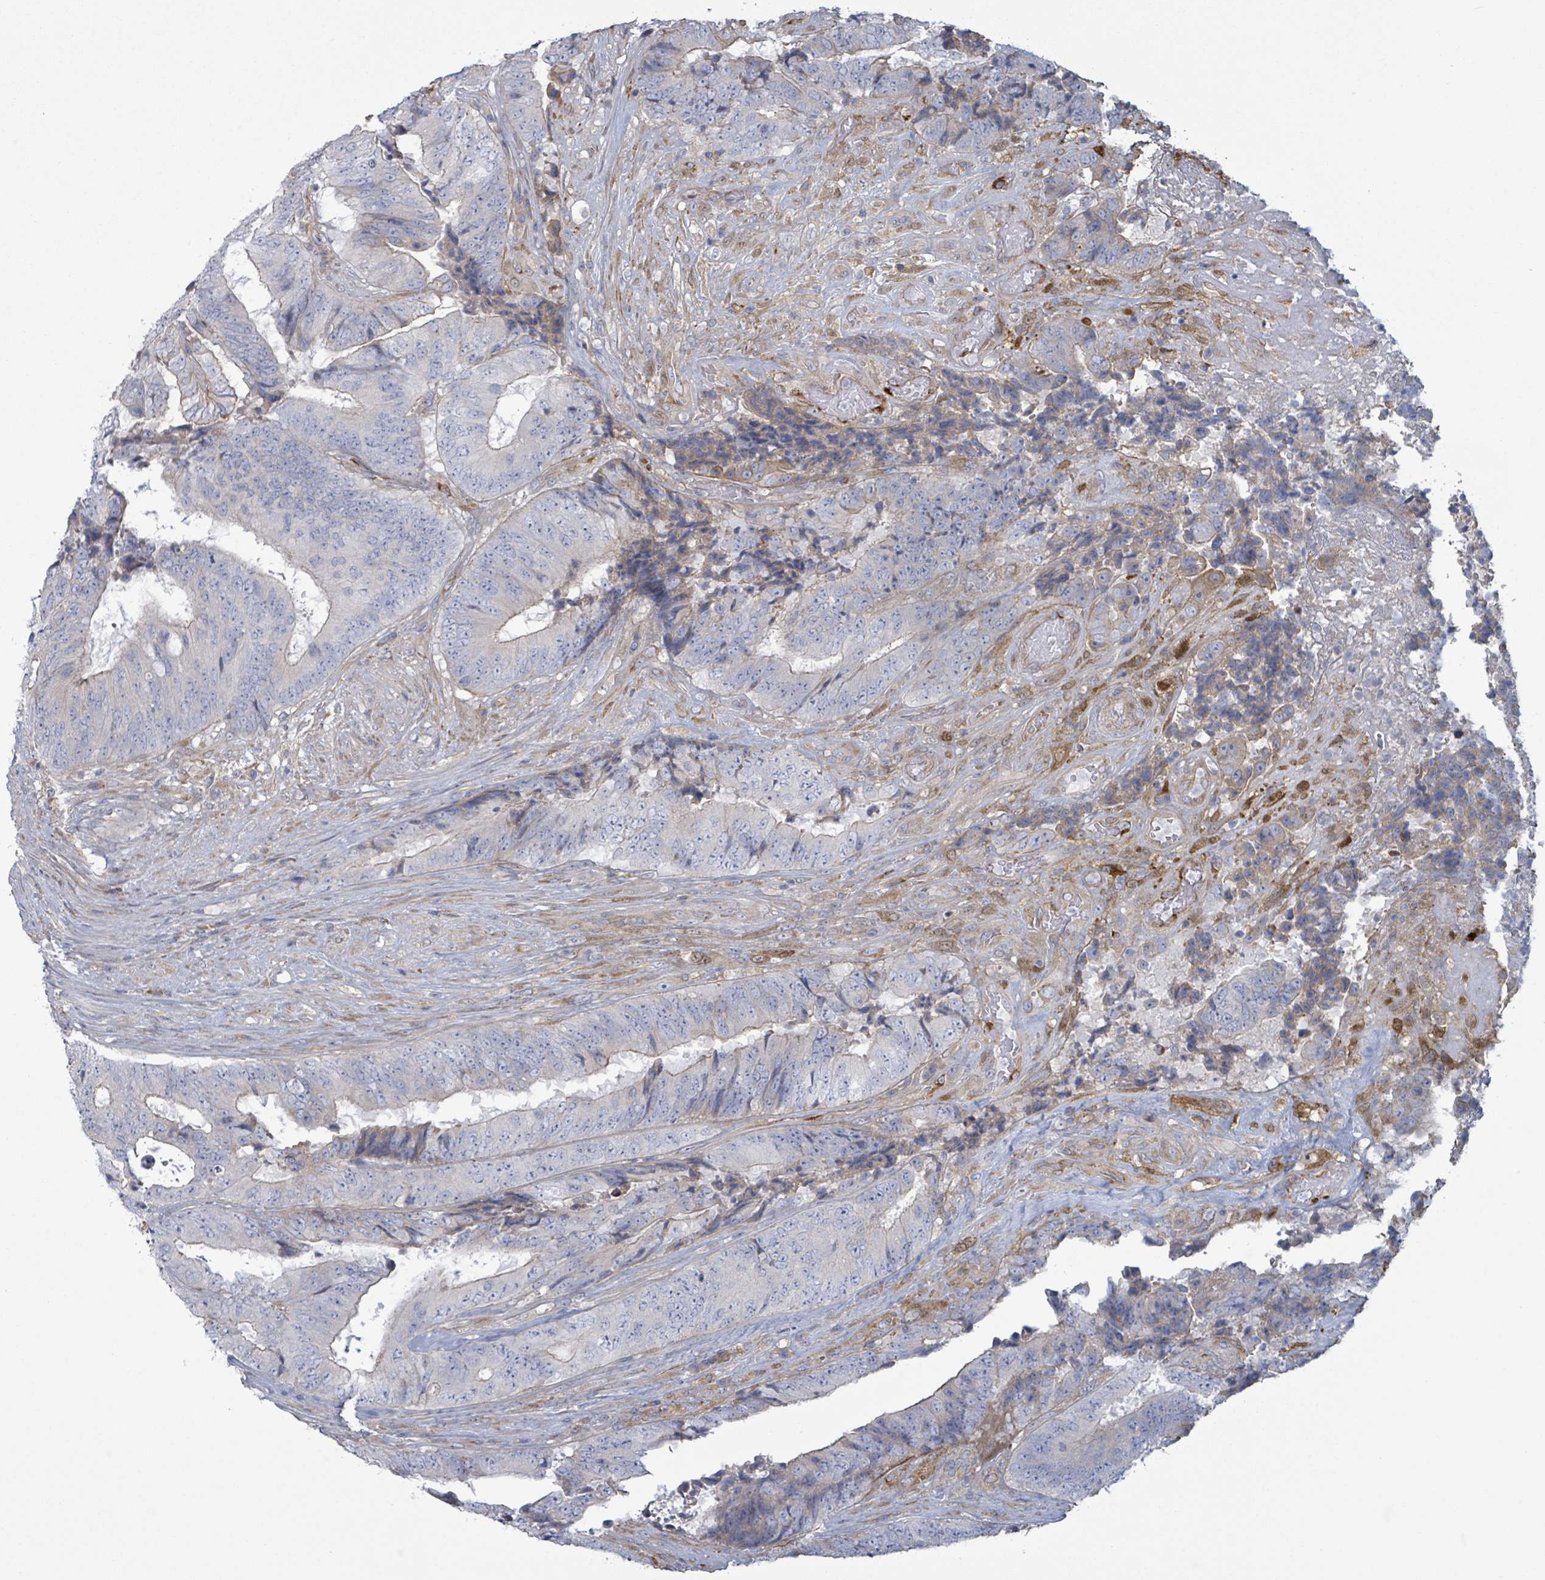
{"staining": {"intensity": "negative", "quantity": "none", "location": "none"}, "tissue": "colorectal cancer", "cell_type": "Tumor cells", "image_type": "cancer", "snomed": [{"axis": "morphology", "description": "Adenocarcinoma, NOS"}, {"axis": "topography", "description": "Rectum"}], "caption": "A histopathology image of adenocarcinoma (colorectal) stained for a protein exhibits no brown staining in tumor cells. The staining is performed using DAB (3,3'-diaminobenzidine) brown chromogen with nuclei counter-stained in using hematoxylin.", "gene": "COL13A1", "patient": {"sex": "male", "age": 72}}